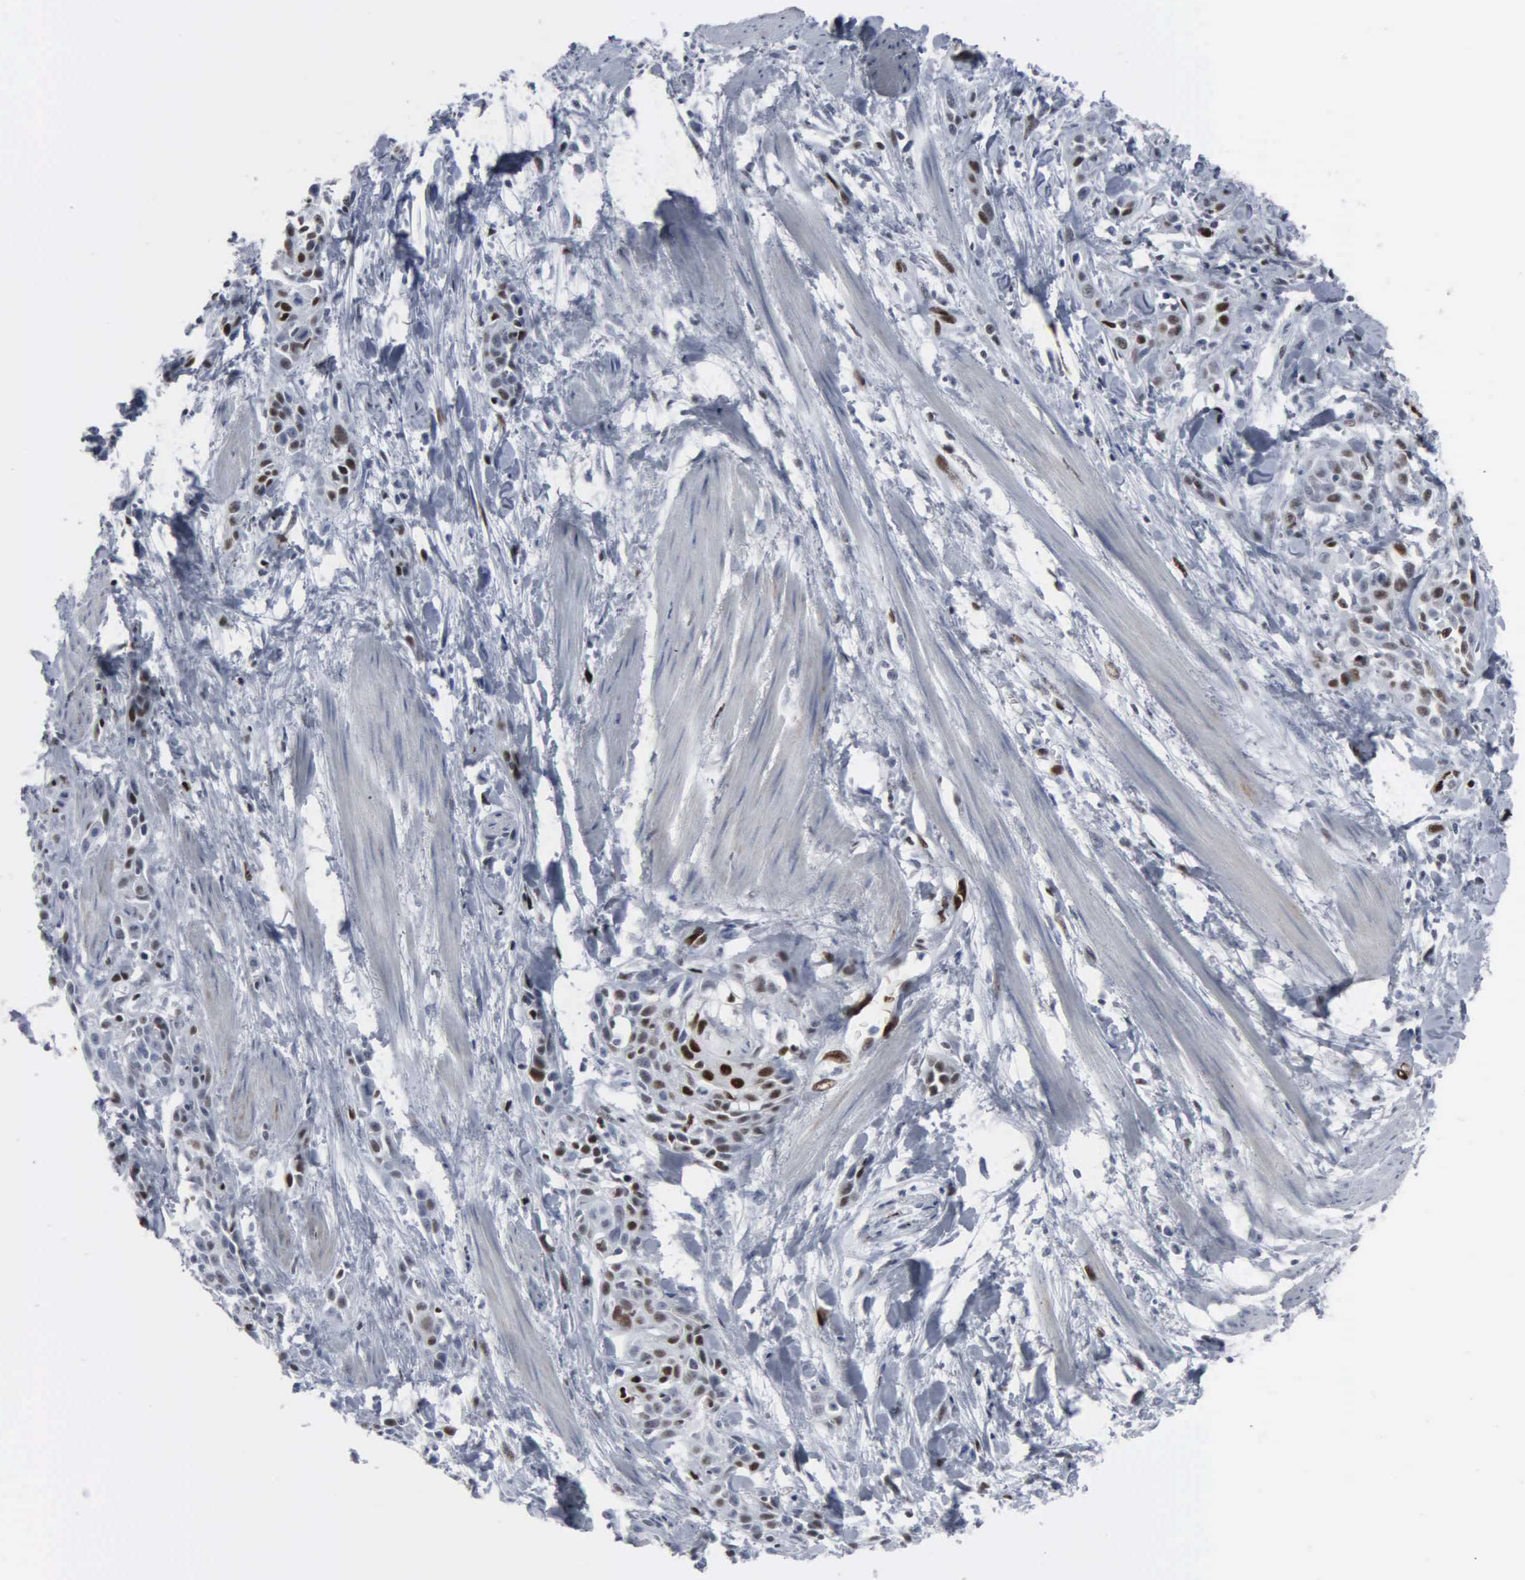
{"staining": {"intensity": "moderate", "quantity": "25%-75%", "location": "nuclear"}, "tissue": "skin cancer", "cell_type": "Tumor cells", "image_type": "cancer", "snomed": [{"axis": "morphology", "description": "Squamous cell carcinoma, NOS"}, {"axis": "topography", "description": "Skin"}, {"axis": "topography", "description": "Anal"}], "caption": "DAB (3,3'-diaminobenzidine) immunohistochemical staining of human skin squamous cell carcinoma reveals moderate nuclear protein positivity in approximately 25%-75% of tumor cells.", "gene": "CCND3", "patient": {"sex": "male", "age": 64}}